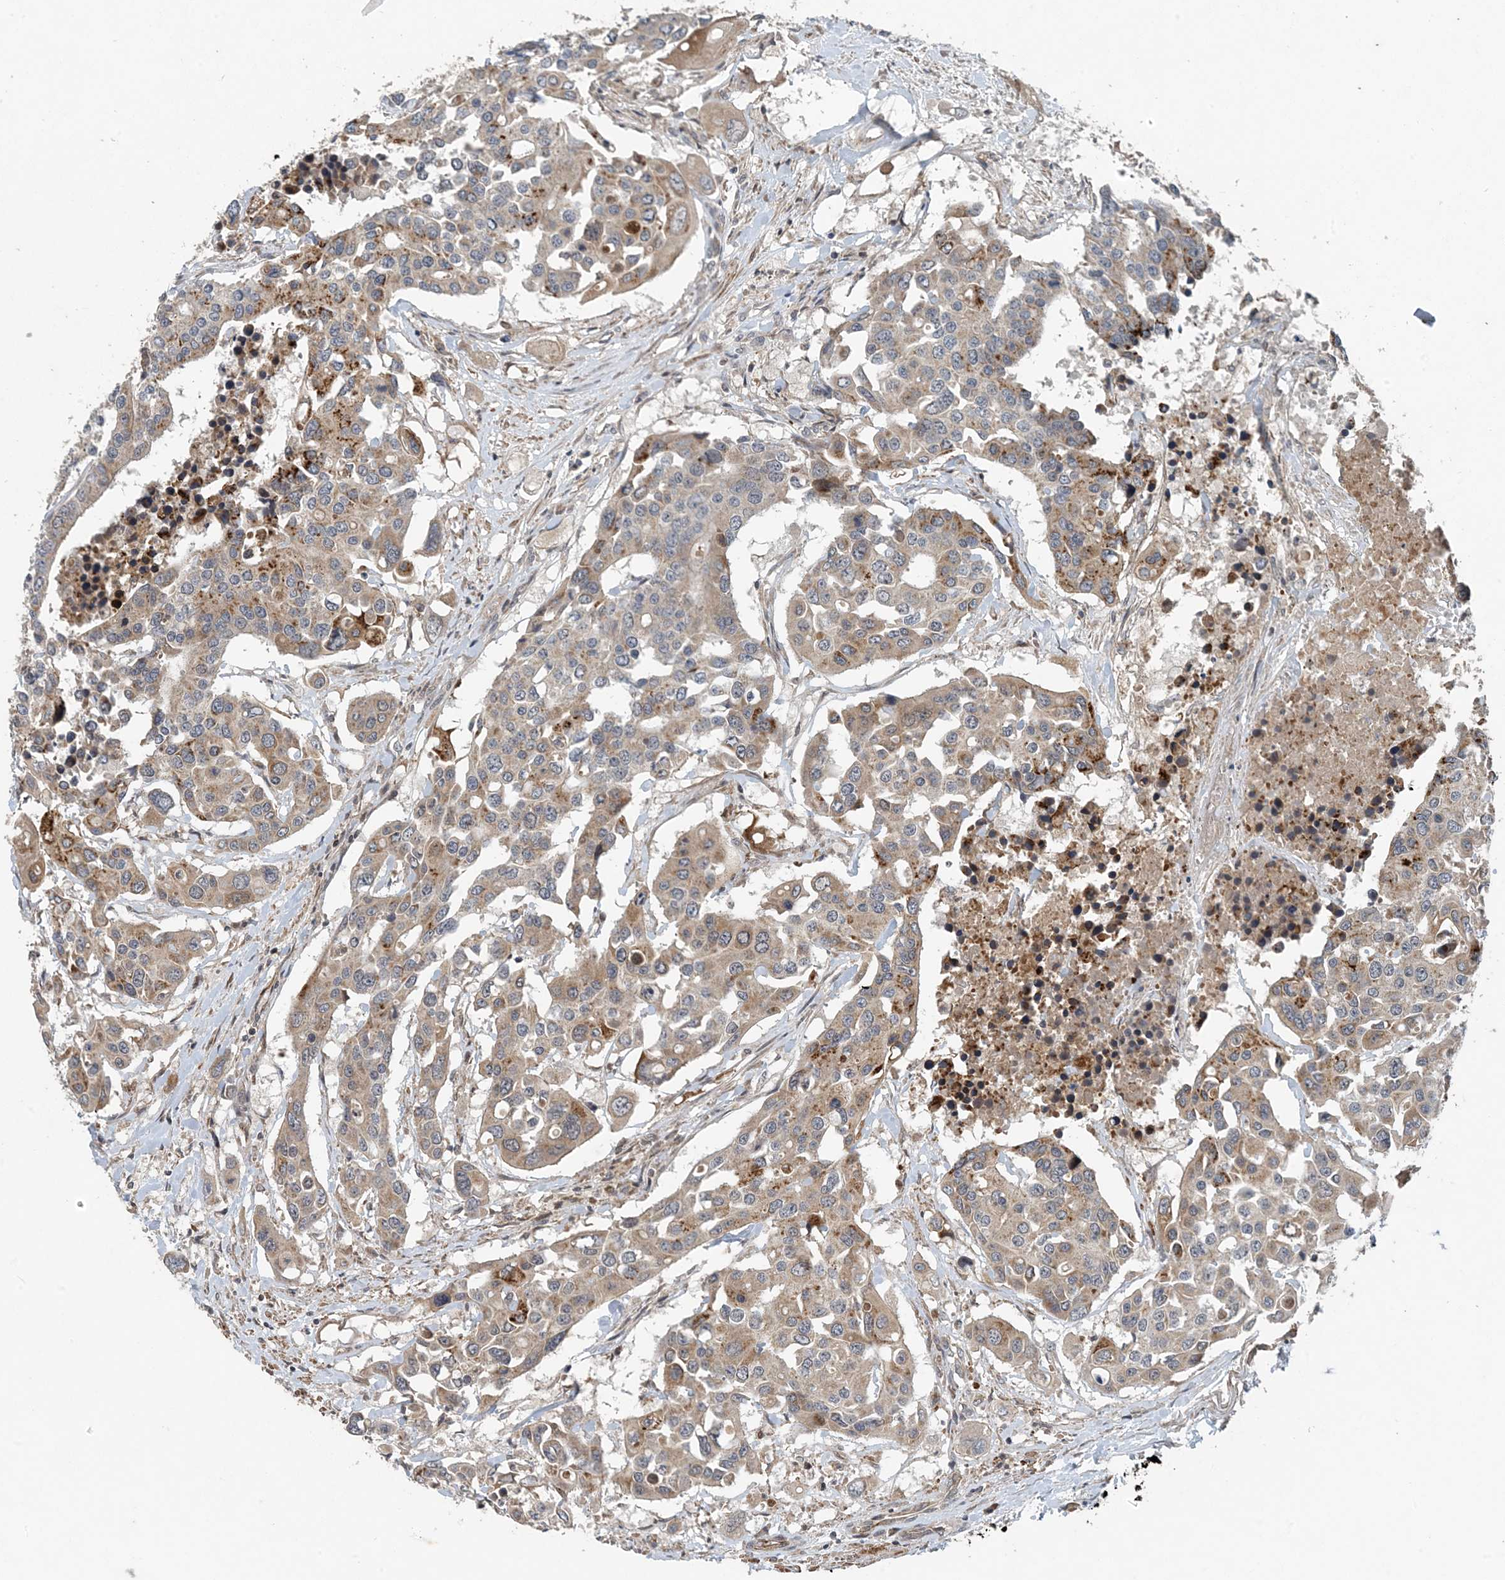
{"staining": {"intensity": "moderate", "quantity": ">75%", "location": "cytoplasmic/membranous"}, "tissue": "colorectal cancer", "cell_type": "Tumor cells", "image_type": "cancer", "snomed": [{"axis": "morphology", "description": "Adenocarcinoma, NOS"}, {"axis": "topography", "description": "Colon"}], "caption": "Colorectal cancer (adenocarcinoma) was stained to show a protein in brown. There is medium levels of moderate cytoplasmic/membranous expression in approximately >75% of tumor cells.", "gene": "MYO9B", "patient": {"sex": "male", "age": 77}}